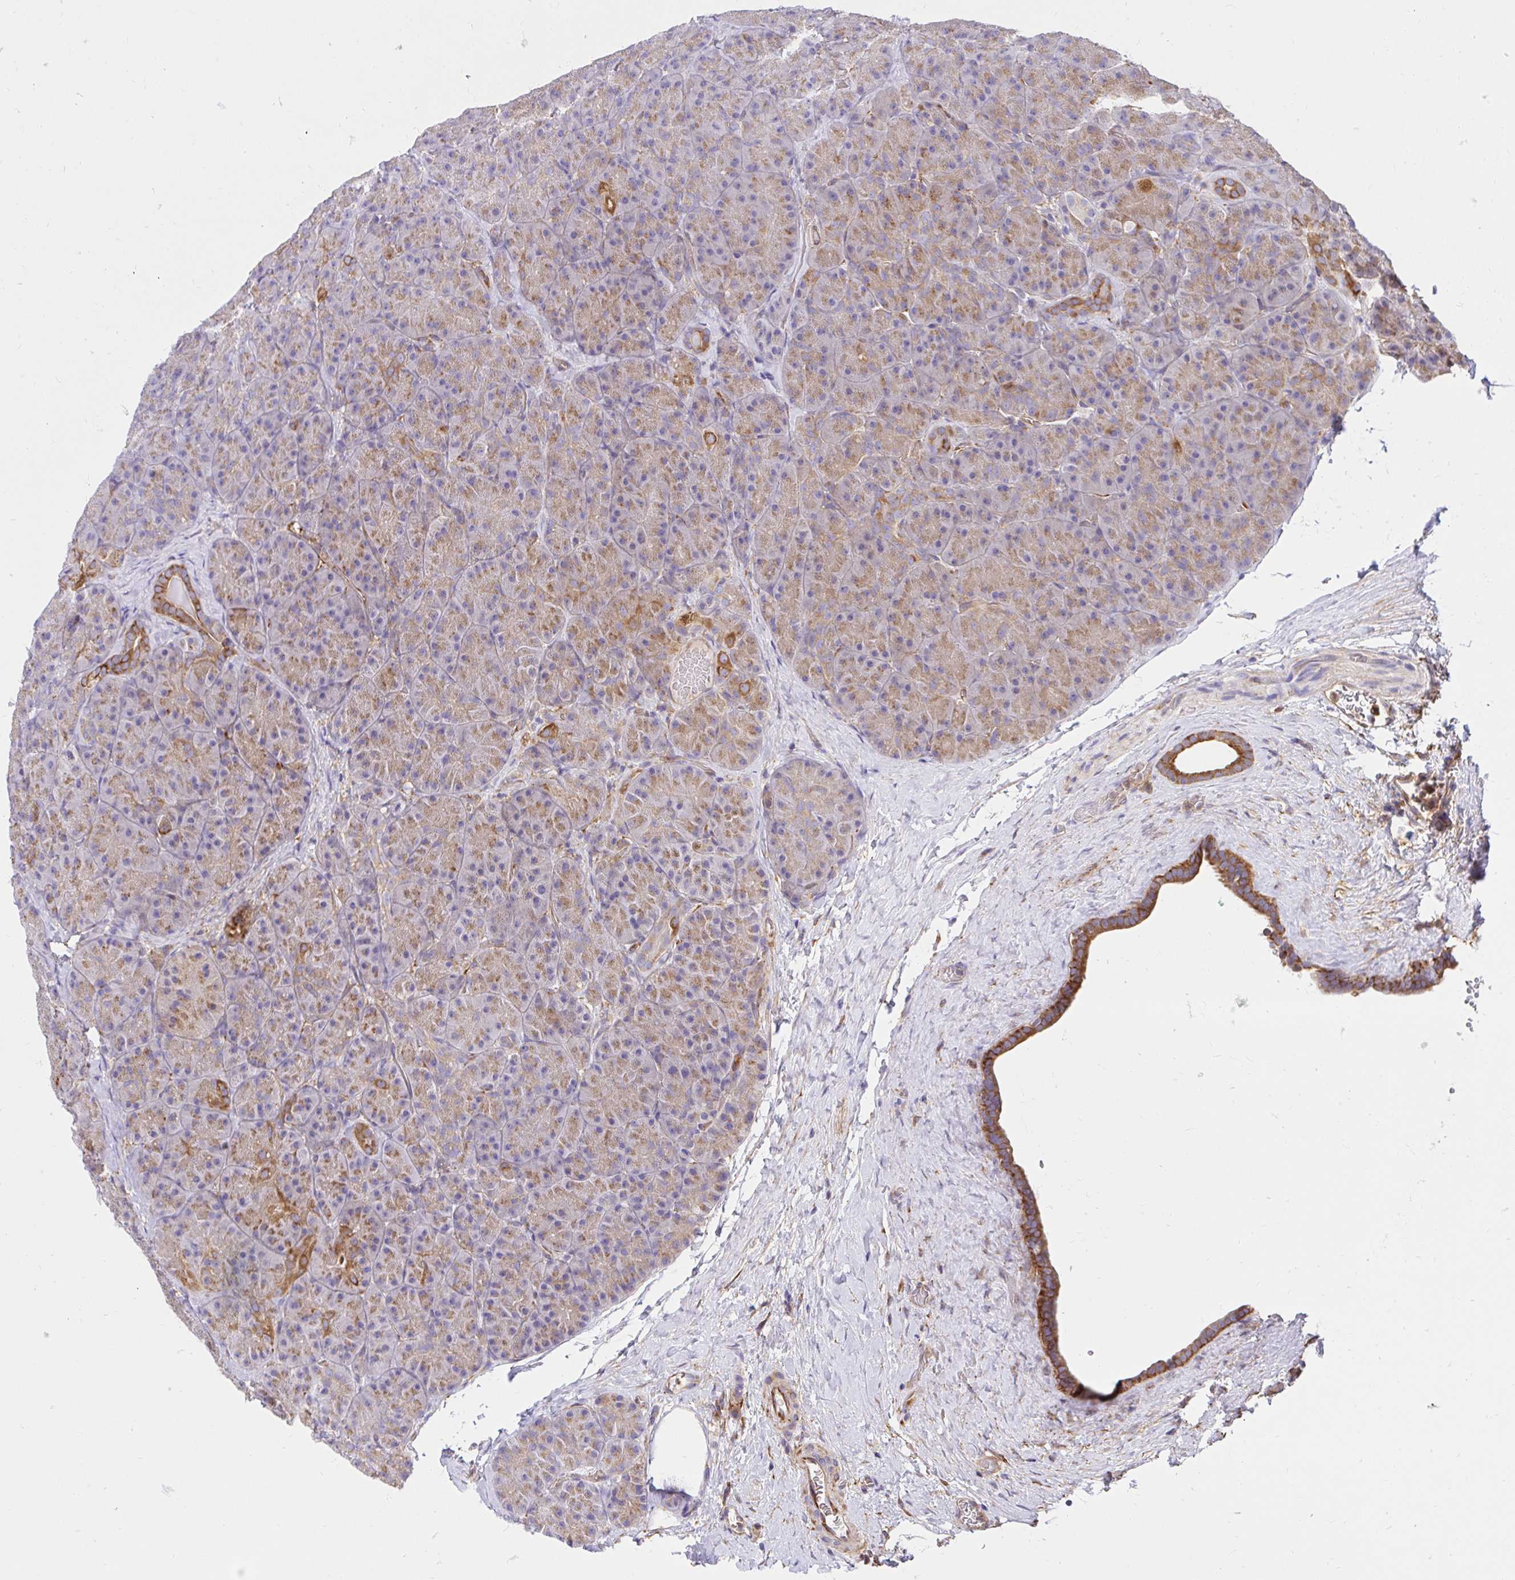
{"staining": {"intensity": "weak", "quantity": ">75%", "location": "cytoplasmic/membranous"}, "tissue": "pancreas", "cell_type": "Exocrine glandular cells", "image_type": "normal", "snomed": [{"axis": "morphology", "description": "Normal tissue, NOS"}, {"axis": "topography", "description": "Pancreas"}], "caption": "DAB (3,3'-diaminobenzidine) immunohistochemical staining of benign human pancreas shows weak cytoplasmic/membranous protein staining in about >75% of exocrine glandular cells.", "gene": "ABCB10", "patient": {"sex": "male", "age": 57}}